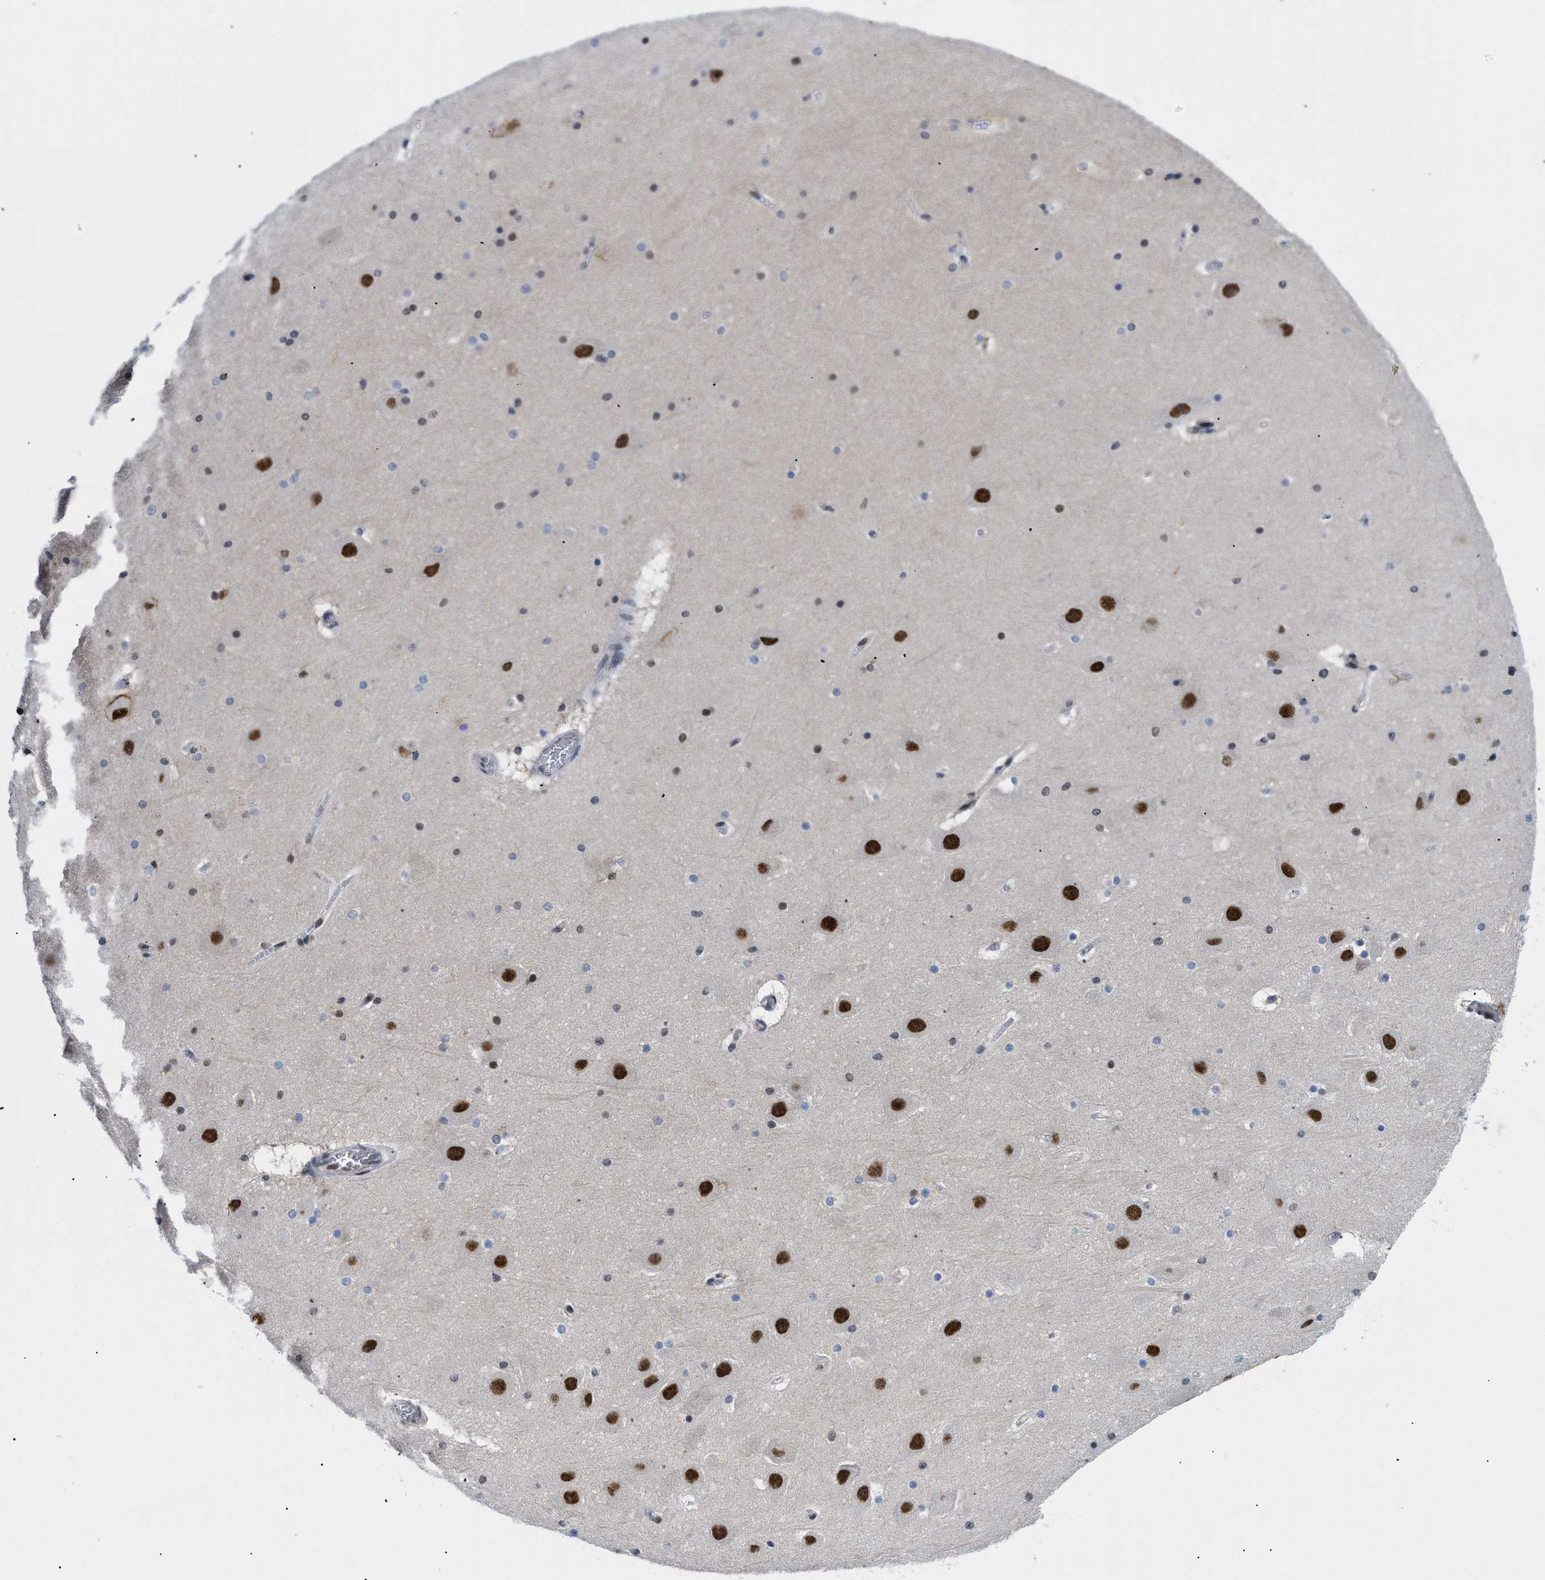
{"staining": {"intensity": "moderate", "quantity": "<25%", "location": "nuclear"}, "tissue": "hippocampus", "cell_type": "Glial cells", "image_type": "normal", "snomed": [{"axis": "morphology", "description": "Normal tissue, NOS"}, {"axis": "topography", "description": "Hippocampus"}], "caption": "A photomicrograph of hippocampus stained for a protein displays moderate nuclear brown staining in glial cells. Nuclei are stained in blue.", "gene": "SLC29A2", "patient": {"sex": "male", "age": 45}}